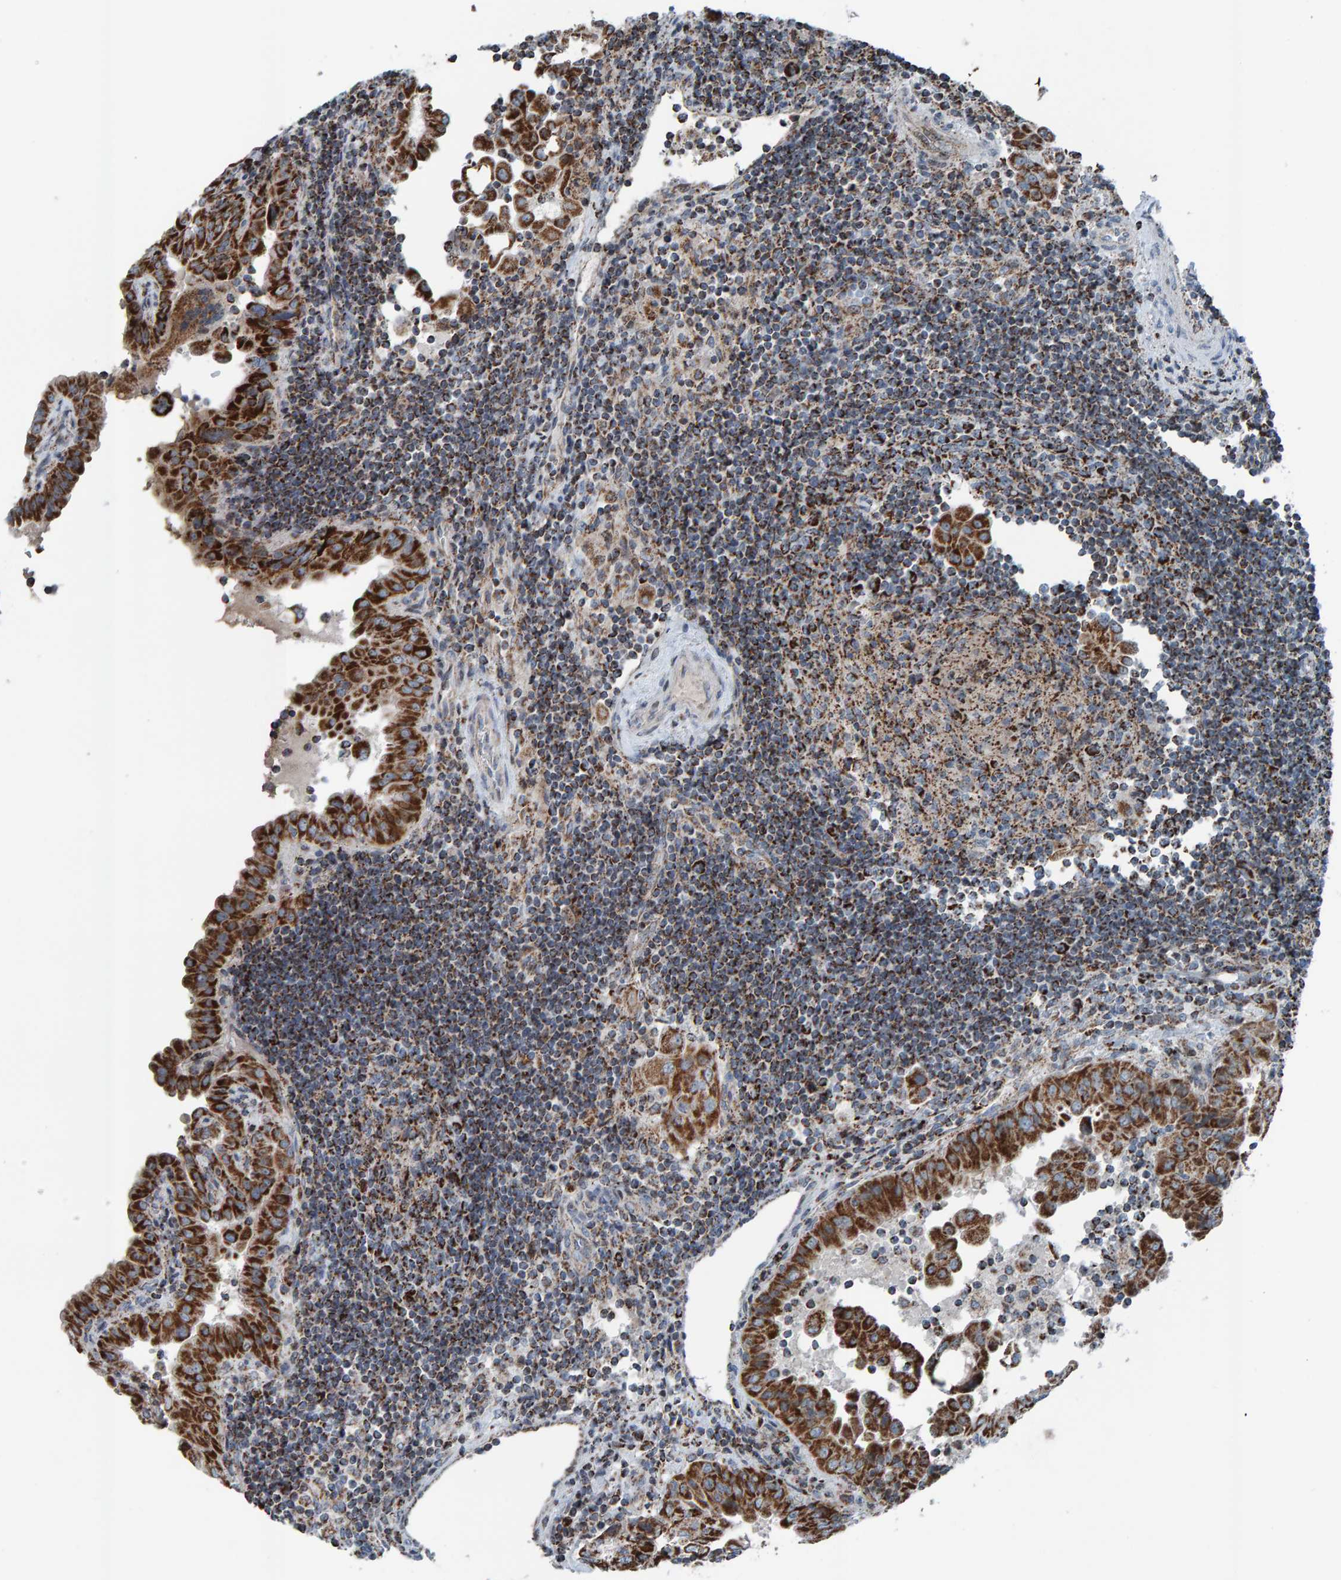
{"staining": {"intensity": "strong", "quantity": ">75%", "location": "cytoplasmic/membranous"}, "tissue": "thyroid cancer", "cell_type": "Tumor cells", "image_type": "cancer", "snomed": [{"axis": "morphology", "description": "Papillary adenocarcinoma, NOS"}, {"axis": "topography", "description": "Thyroid gland"}], "caption": "Strong cytoplasmic/membranous staining for a protein is present in approximately >75% of tumor cells of thyroid cancer (papillary adenocarcinoma) using IHC.", "gene": "ZNF48", "patient": {"sex": "male", "age": 33}}